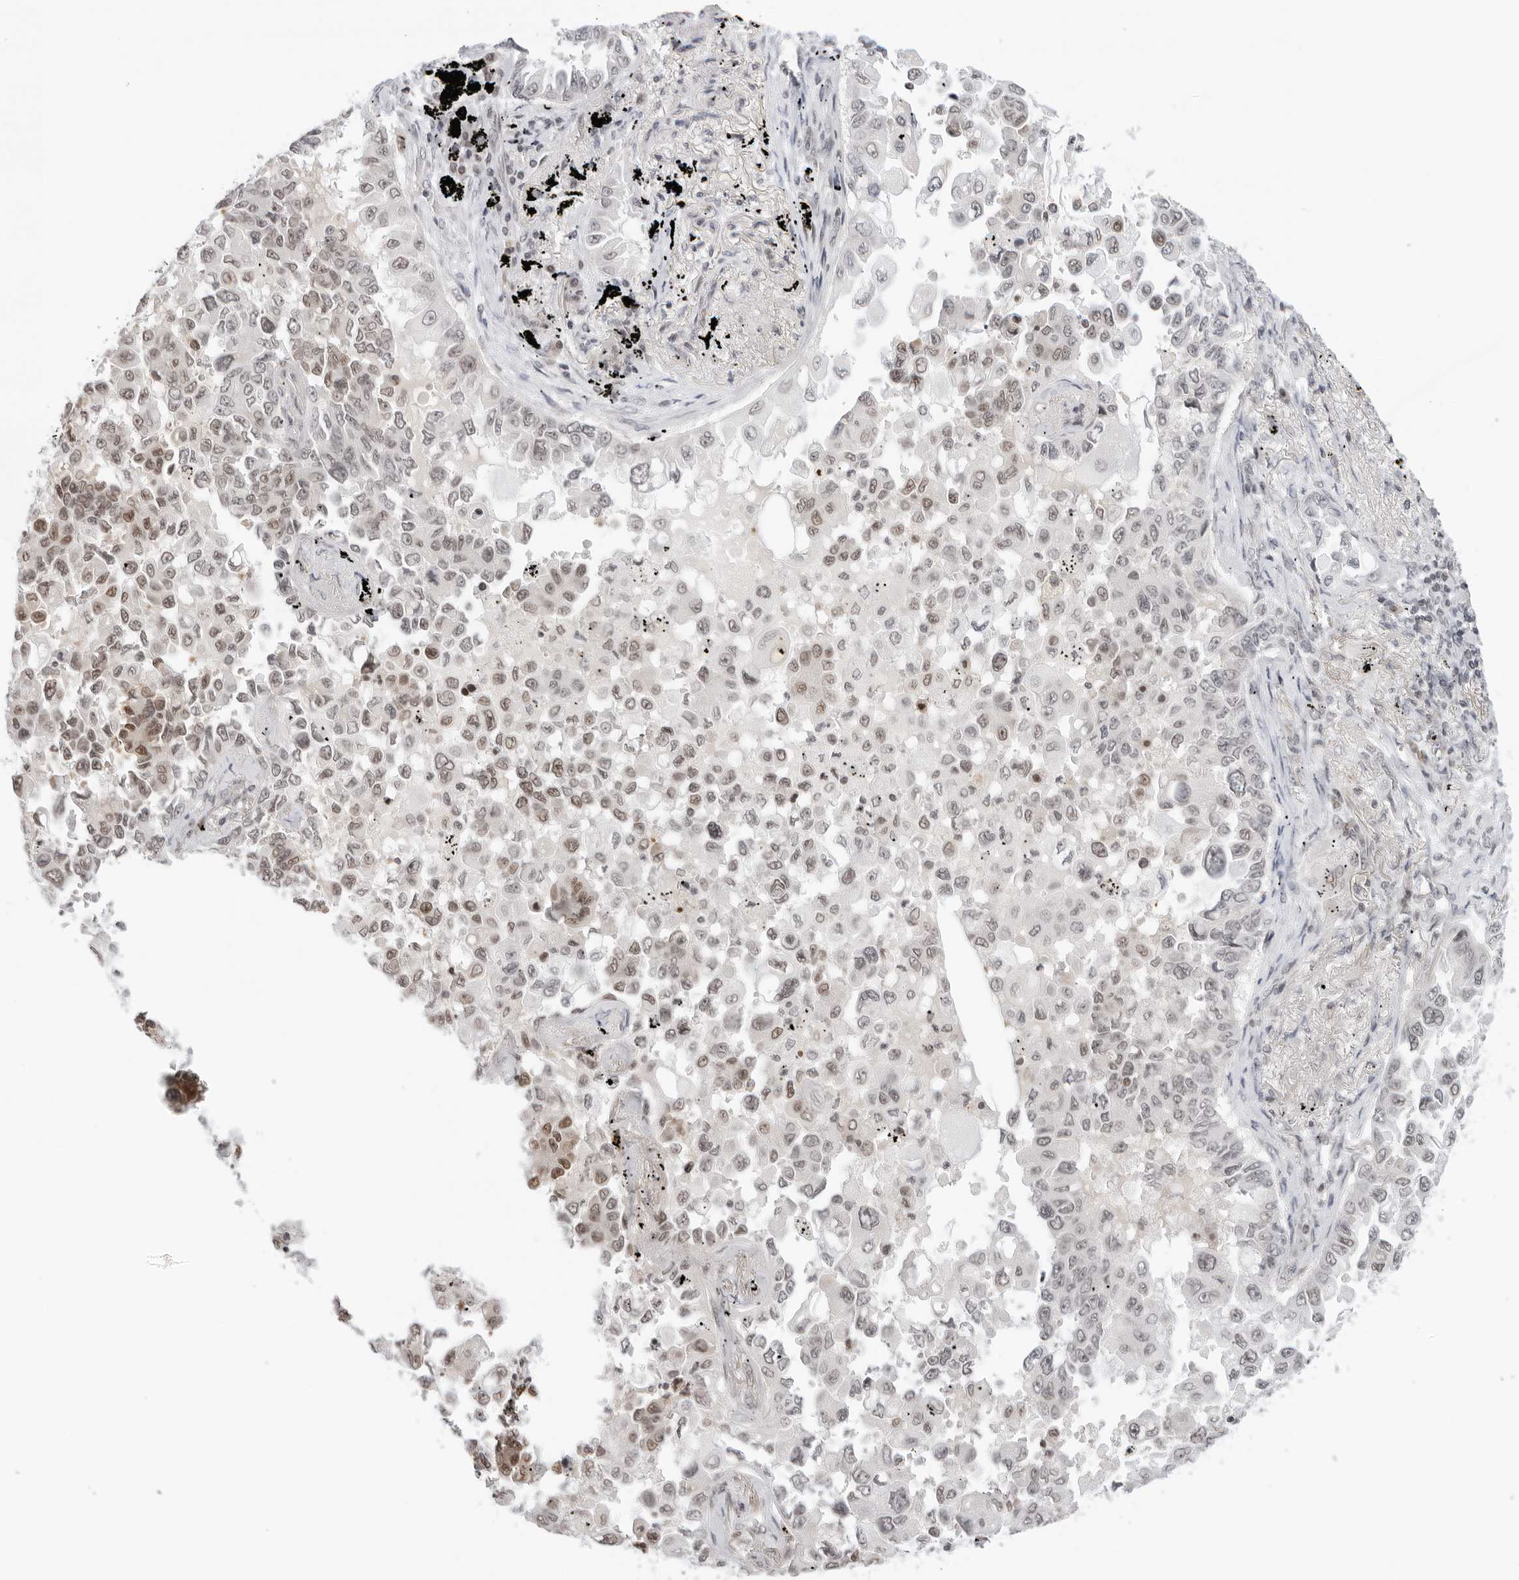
{"staining": {"intensity": "moderate", "quantity": "25%-75%", "location": "nuclear"}, "tissue": "lung cancer", "cell_type": "Tumor cells", "image_type": "cancer", "snomed": [{"axis": "morphology", "description": "Adenocarcinoma, NOS"}, {"axis": "topography", "description": "Lung"}], "caption": "Lung cancer (adenocarcinoma) stained with a protein marker shows moderate staining in tumor cells.", "gene": "MSH6", "patient": {"sex": "female", "age": 67}}